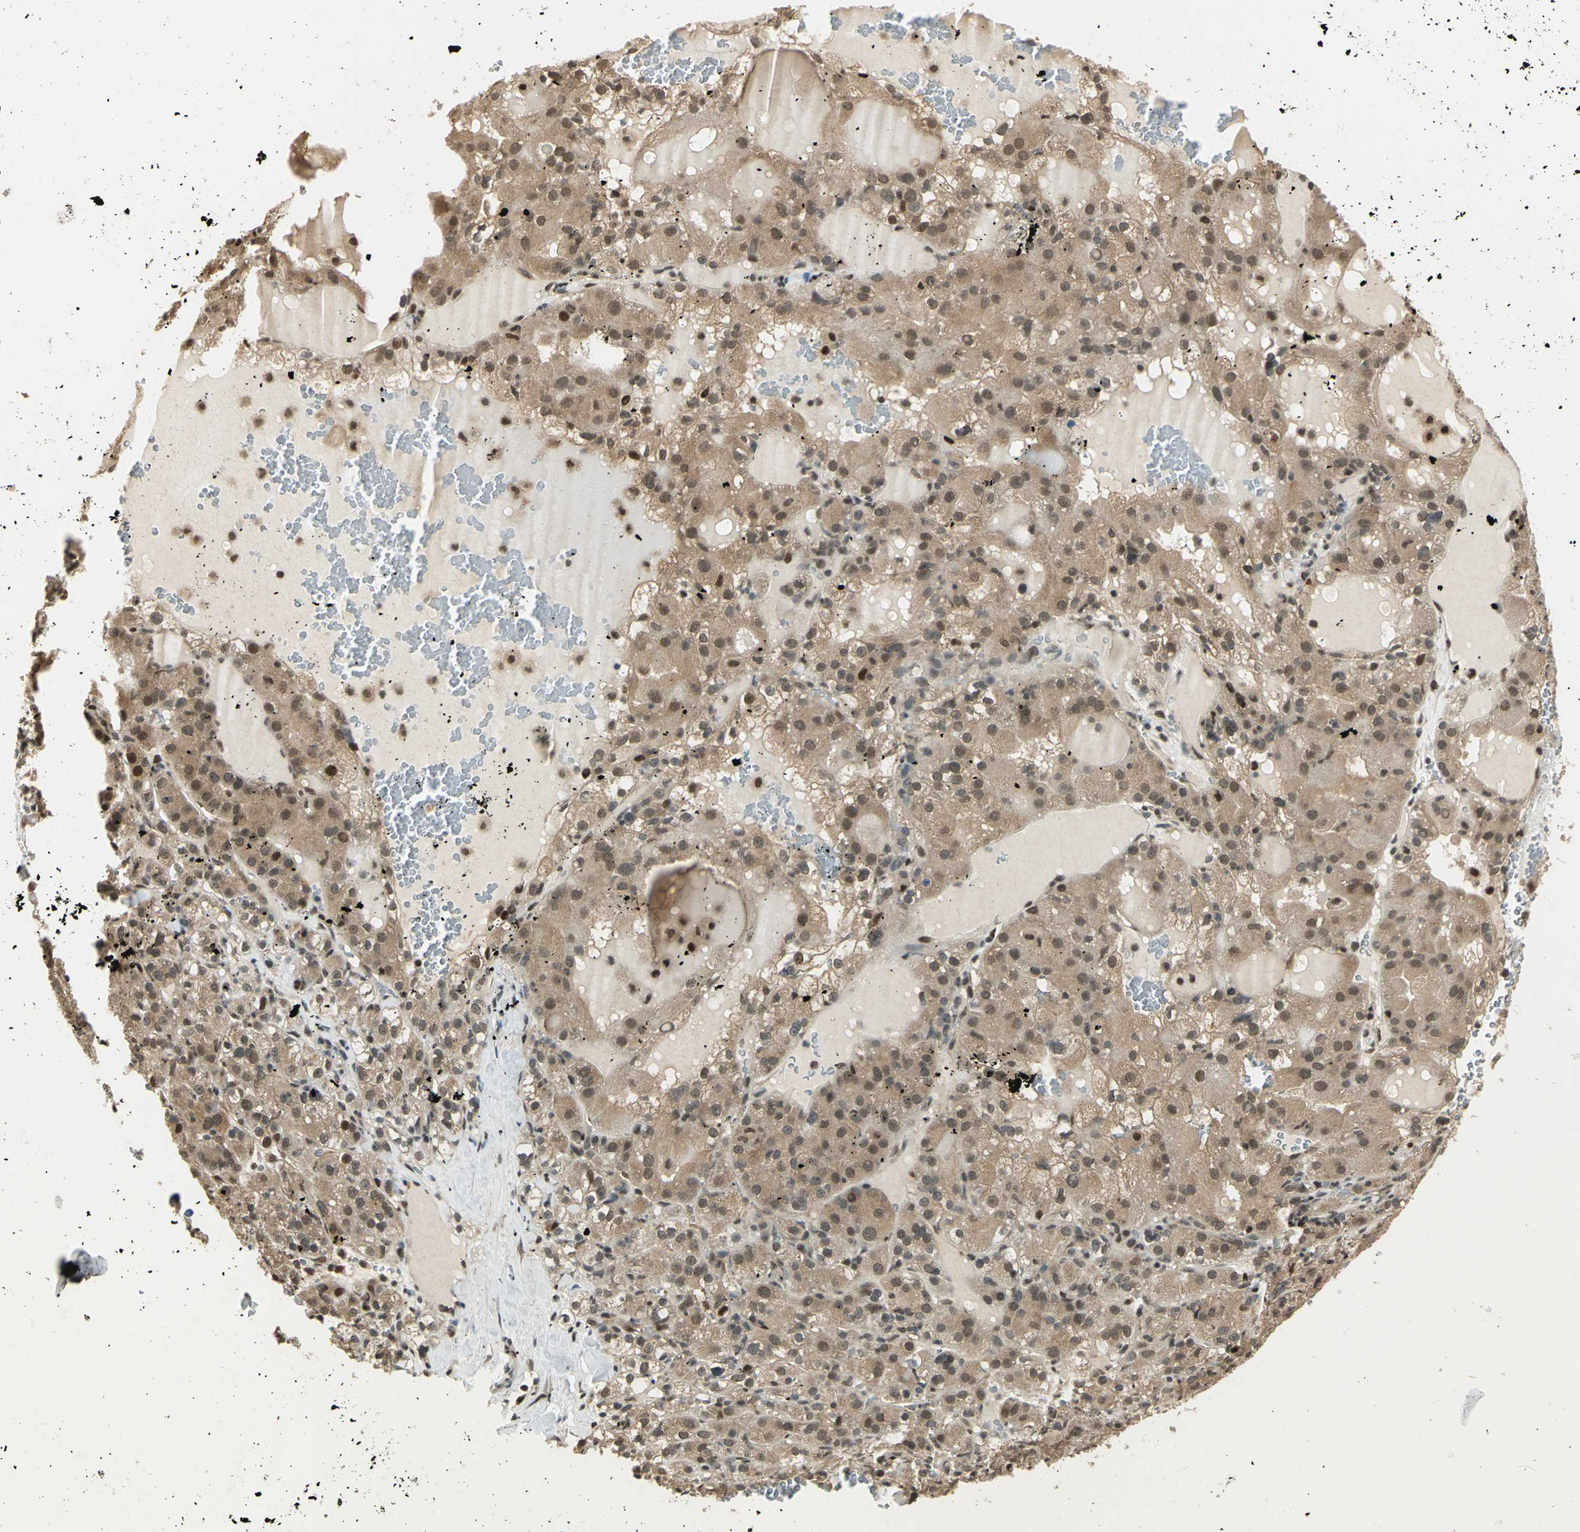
{"staining": {"intensity": "weak", "quantity": ">75%", "location": "cytoplasmic/membranous,nuclear"}, "tissue": "renal cancer", "cell_type": "Tumor cells", "image_type": "cancer", "snomed": [{"axis": "morphology", "description": "Normal tissue, NOS"}, {"axis": "morphology", "description": "Adenocarcinoma, NOS"}, {"axis": "topography", "description": "Kidney"}], "caption": "Tumor cells show low levels of weak cytoplasmic/membranous and nuclear staining in approximately >75% of cells in human renal cancer (adenocarcinoma).", "gene": "PSMC3", "patient": {"sex": "male", "age": 61}}